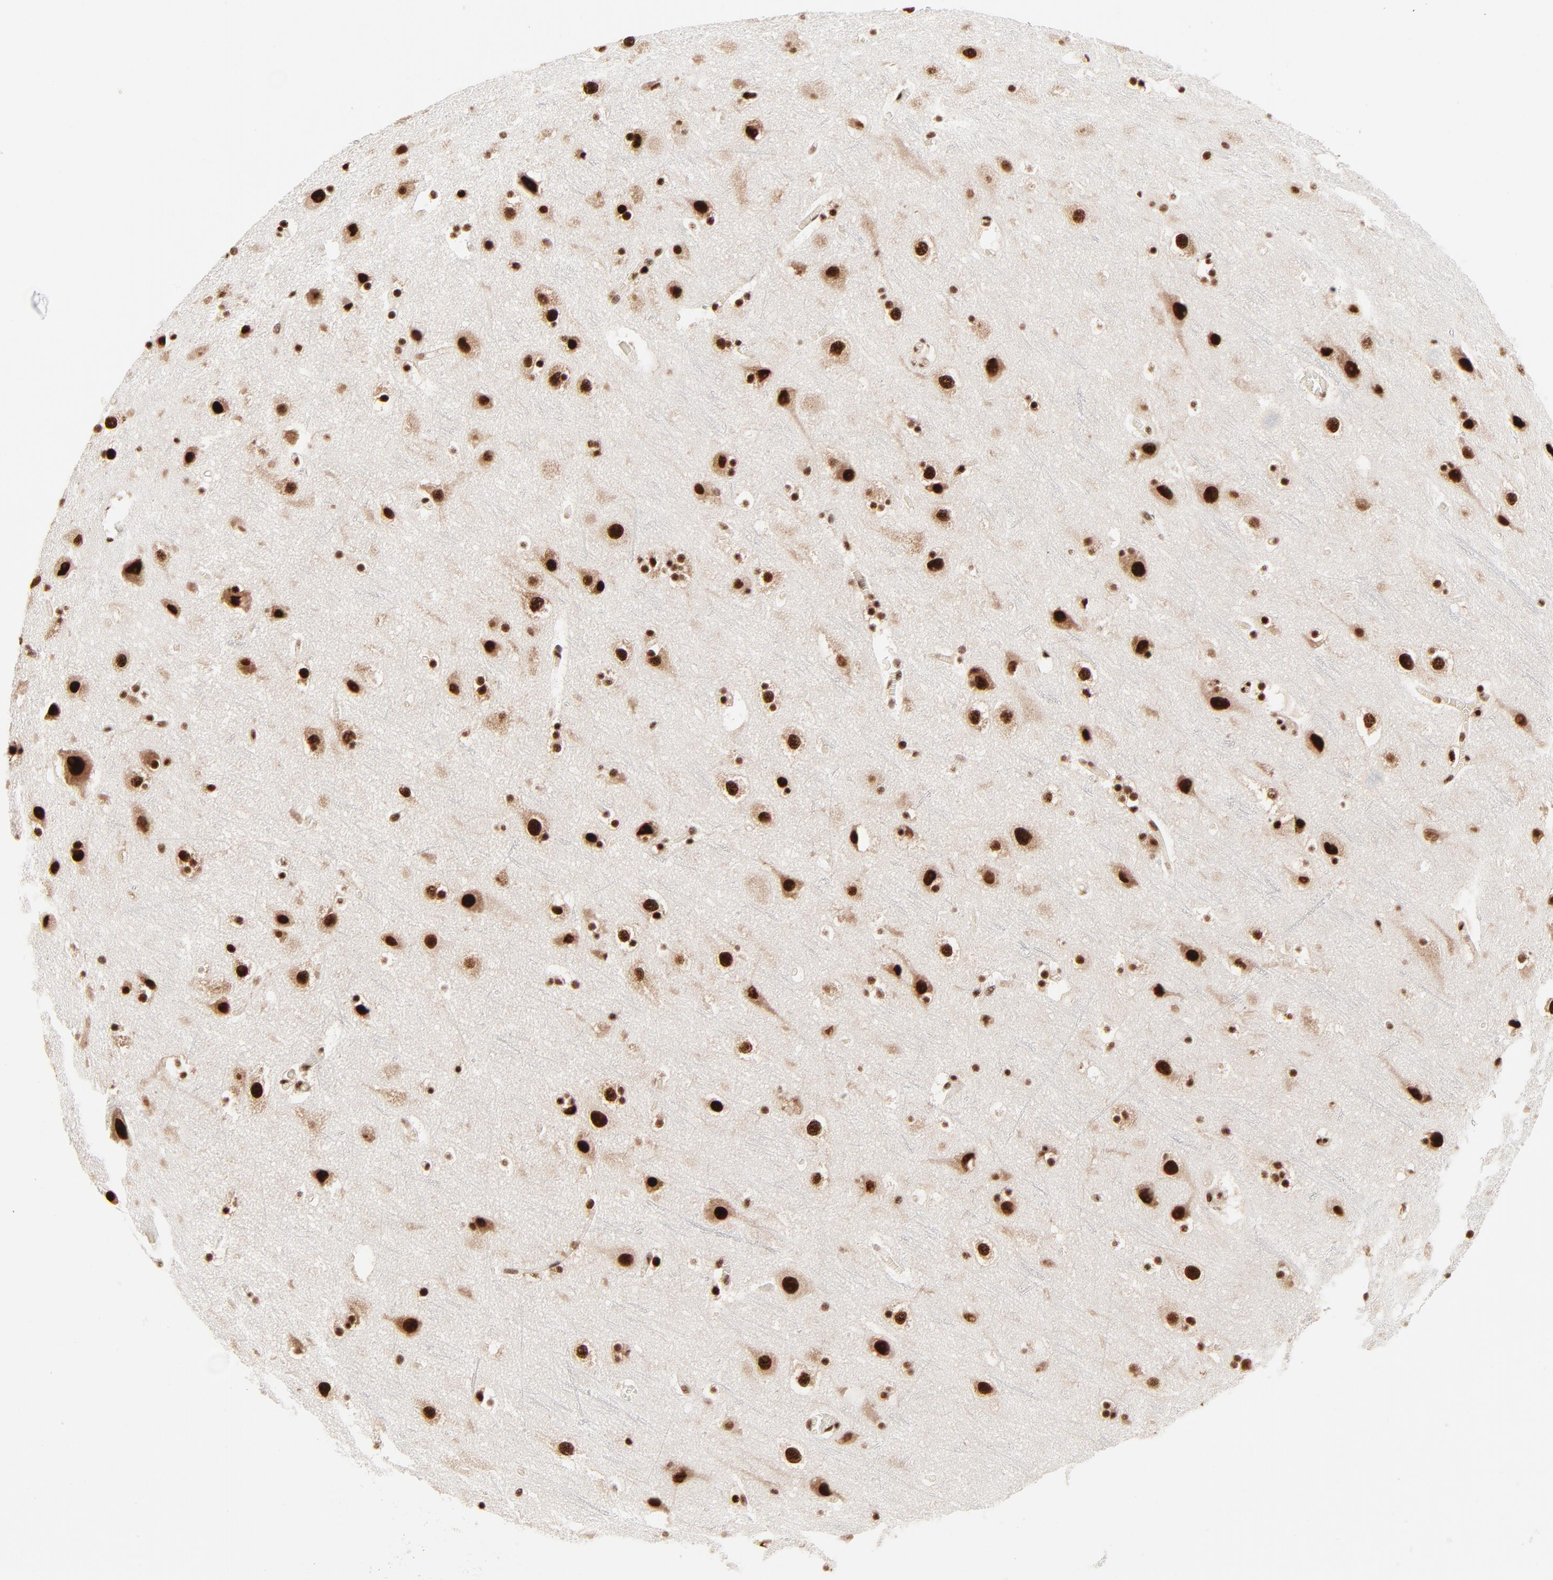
{"staining": {"intensity": "strong", "quantity": ">75%", "location": "nuclear"}, "tissue": "cerebral cortex", "cell_type": "Endothelial cells", "image_type": "normal", "snomed": [{"axis": "morphology", "description": "Normal tissue, NOS"}, {"axis": "topography", "description": "Cerebral cortex"}], "caption": "This is a micrograph of immunohistochemistry staining of benign cerebral cortex, which shows strong staining in the nuclear of endothelial cells.", "gene": "TARDBP", "patient": {"sex": "male", "age": 45}}